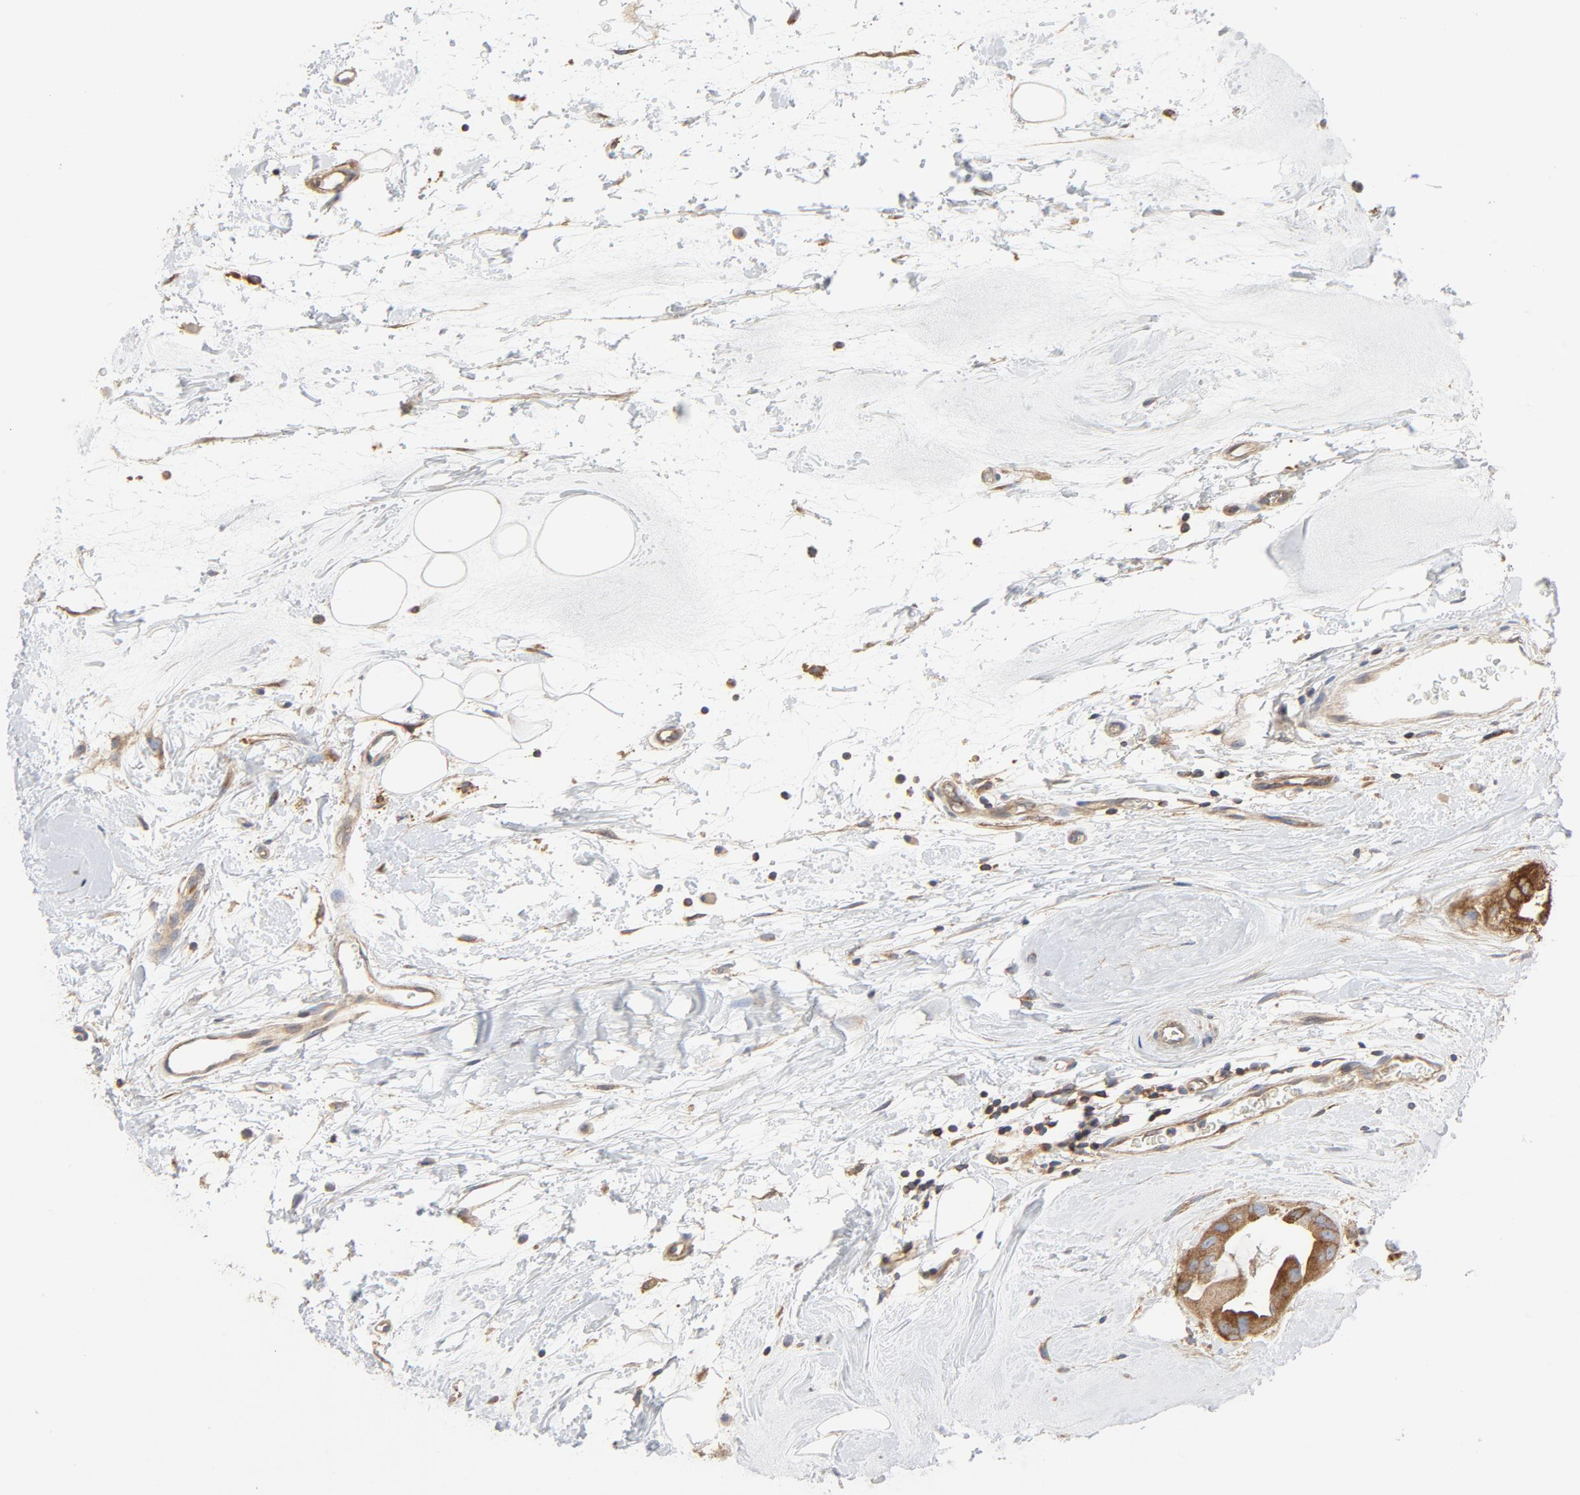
{"staining": {"intensity": "moderate", "quantity": ">75%", "location": "cytoplasmic/membranous"}, "tissue": "breast cancer", "cell_type": "Tumor cells", "image_type": "cancer", "snomed": [{"axis": "morphology", "description": "Duct carcinoma"}, {"axis": "topography", "description": "Breast"}], "caption": "Immunohistochemistry photomicrograph of human breast cancer (infiltrating ductal carcinoma) stained for a protein (brown), which shows medium levels of moderate cytoplasmic/membranous staining in about >75% of tumor cells.", "gene": "RABEP1", "patient": {"sex": "female", "age": 40}}